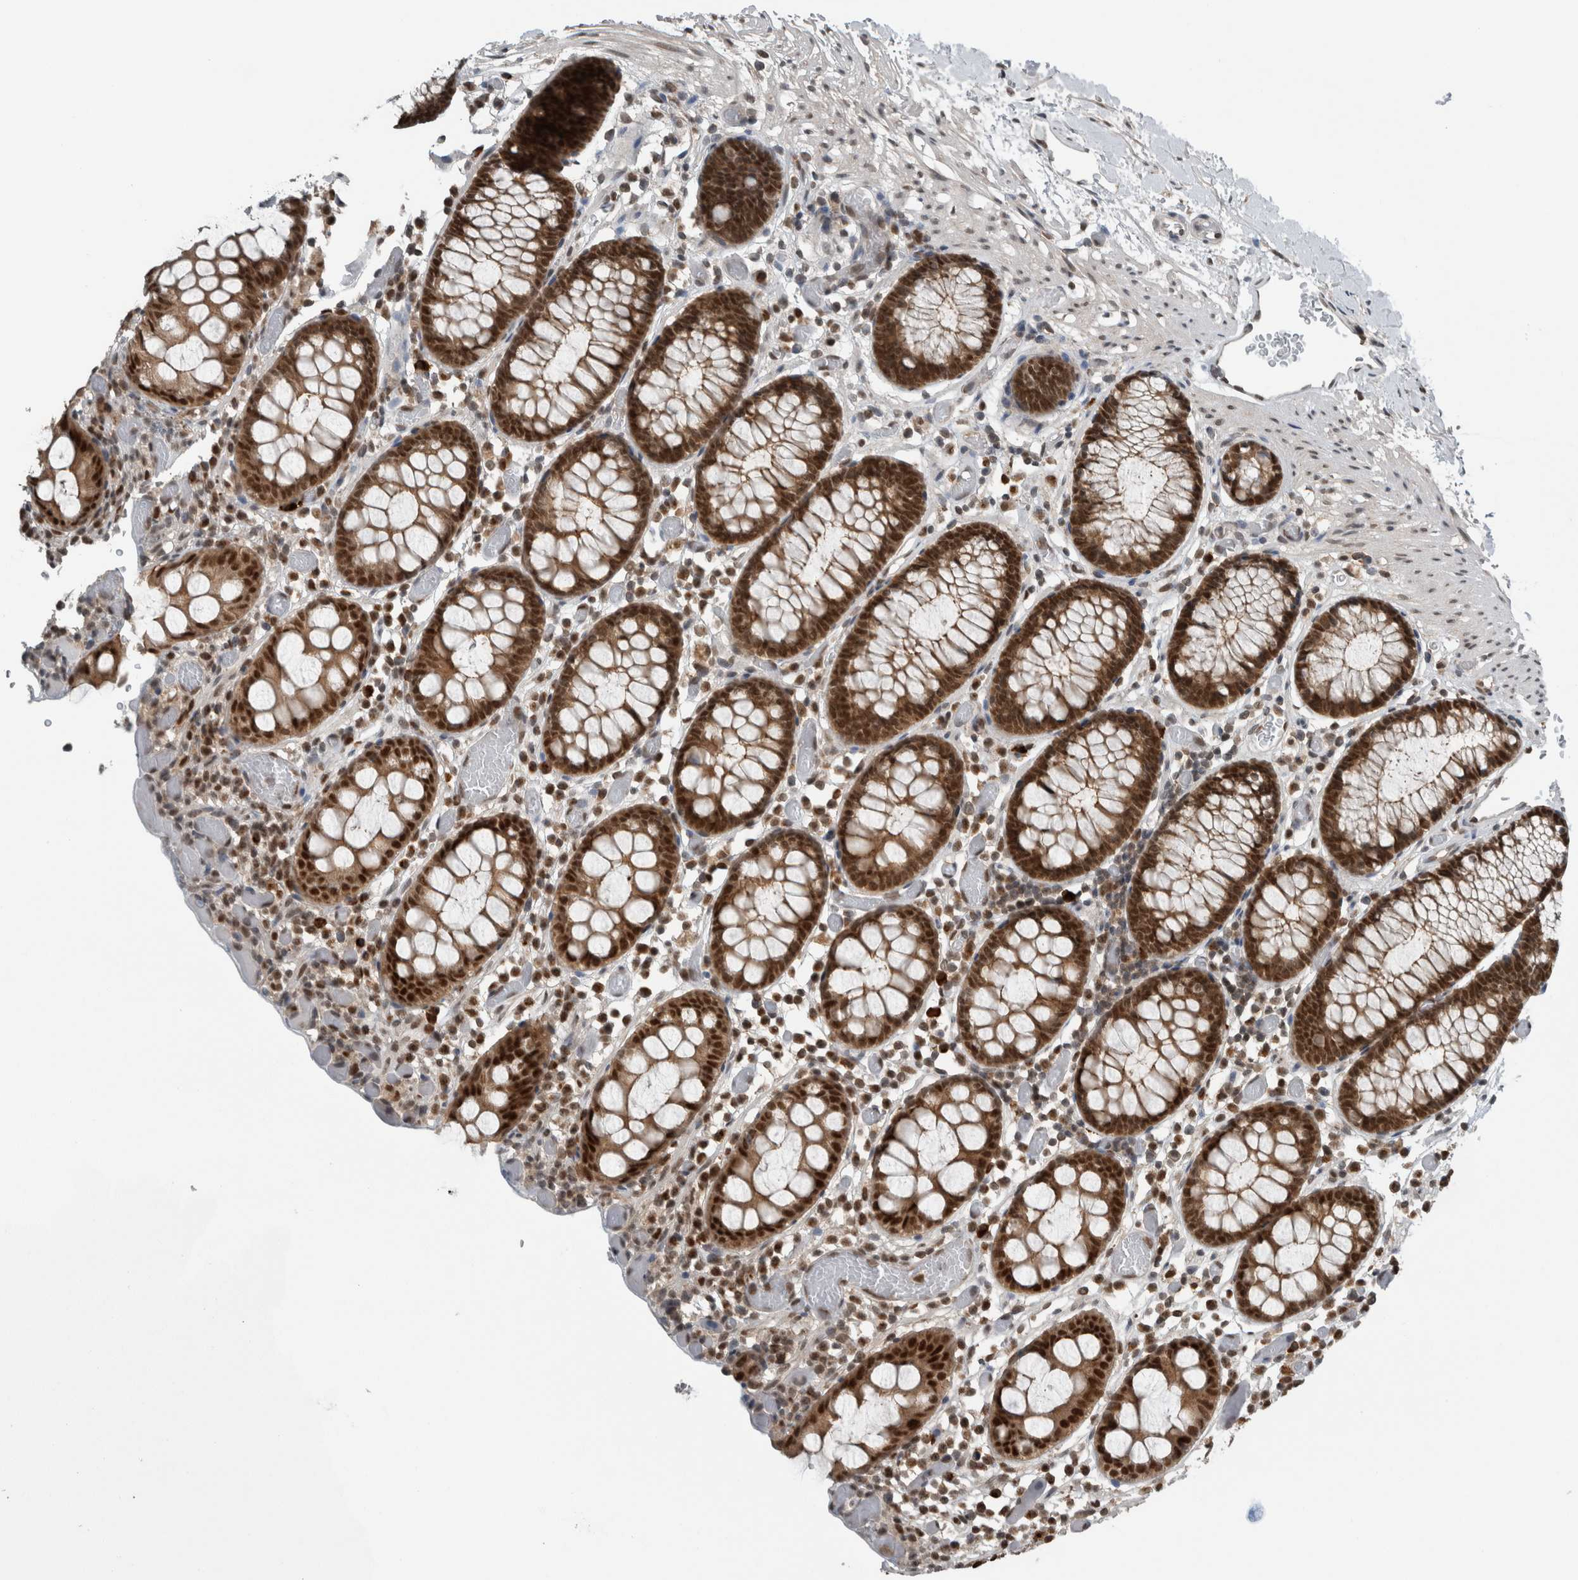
{"staining": {"intensity": "moderate", "quantity": ">75%", "location": "nuclear"}, "tissue": "colon", "cell_type": "Endothelial cells", "image_type": "normal", "snomed": [{"axis": "morphology", "description": "Normal tissue, NOS"}, {"axis": "topography", "description": "Colon"}], "caption": "This is a histology image of immunohistochemistry (IHC) staining of benign colon, which shows moderate staining in the nuclear of endothelial cells.", "gene": "SPAG7", "patient": {"sex": "male", "age": 14}}